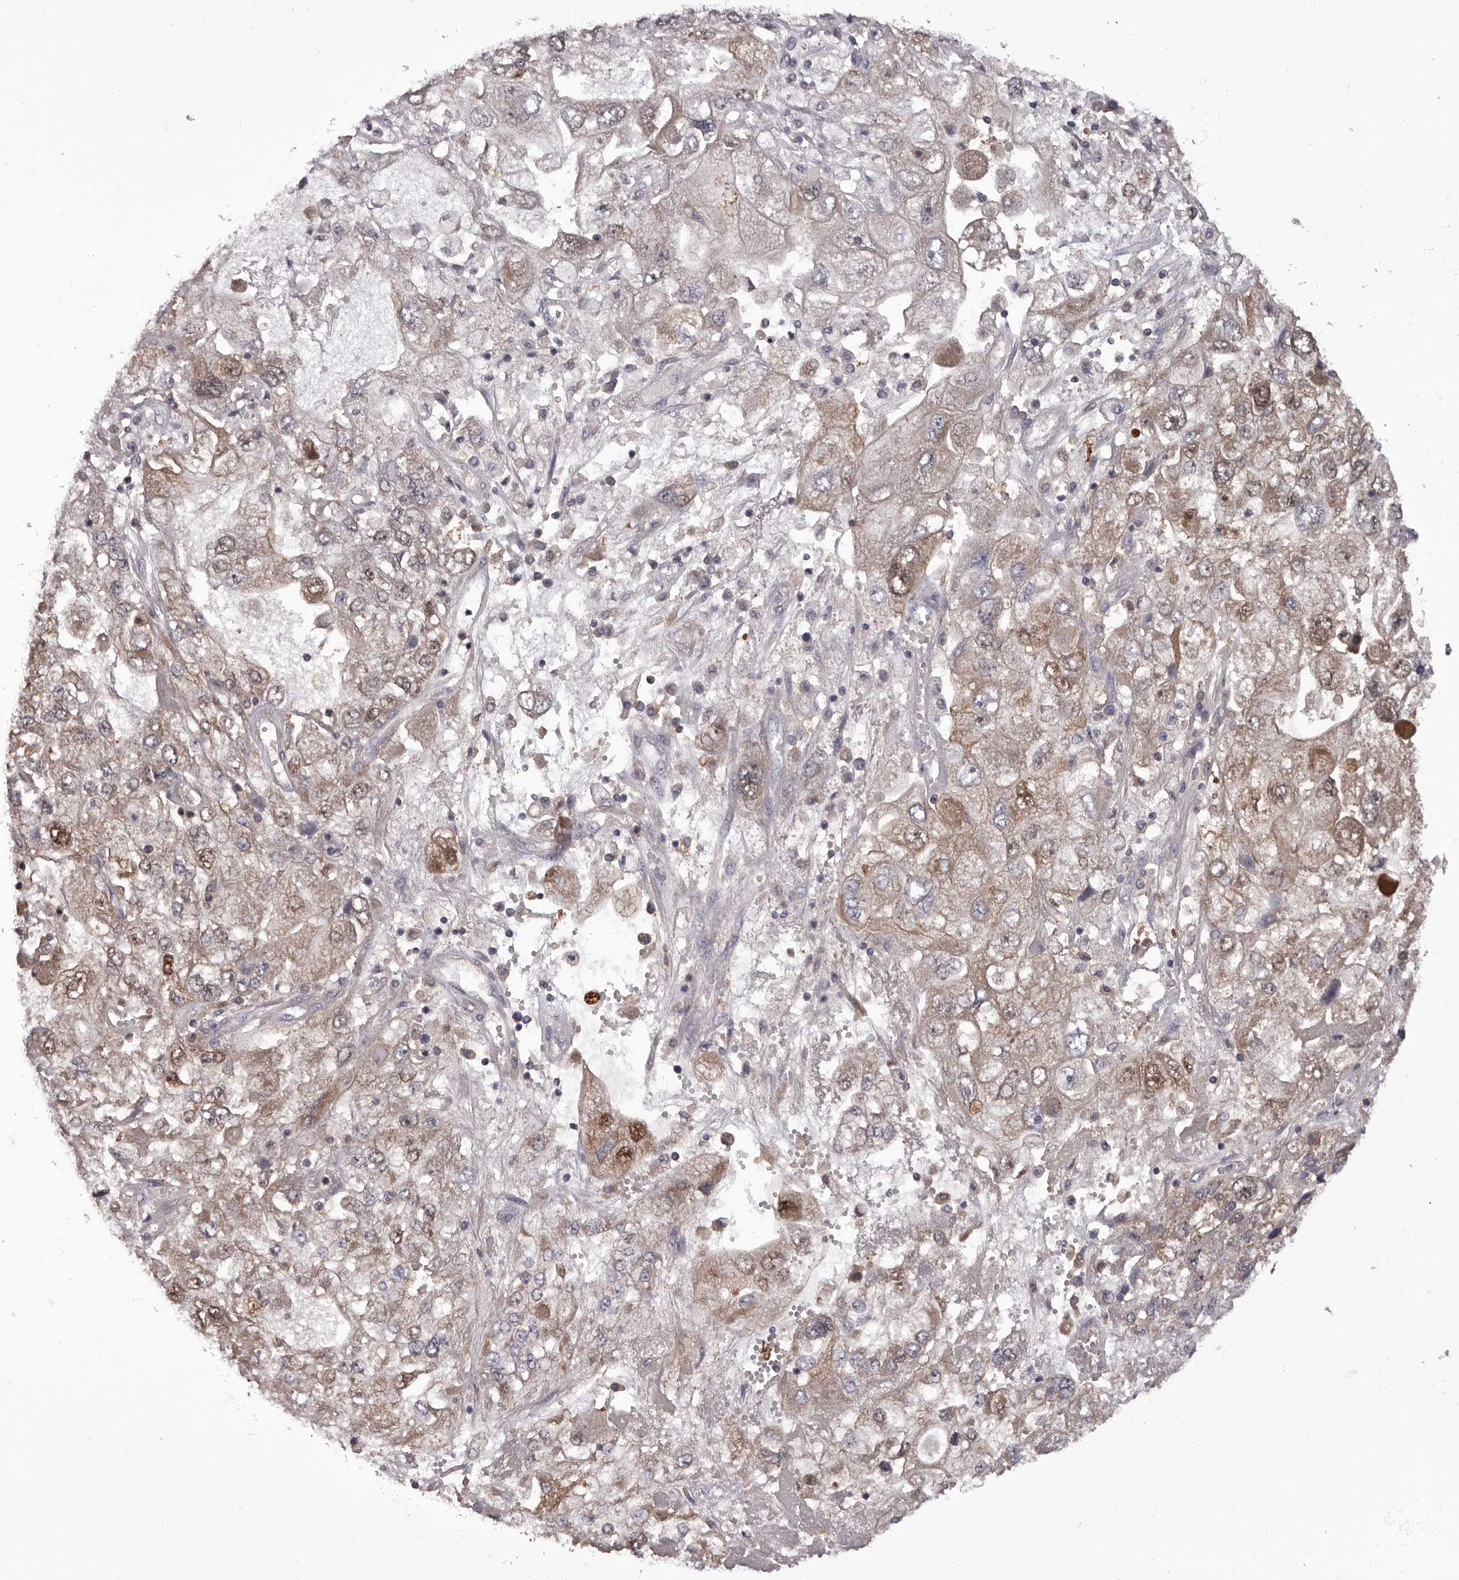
{"staining": {"intensity": "moderate", "quantity": ">75%", "location": "cytoplasmic/membranous"}, "tissue": "endometrial cancer", "cell_type": "Tumor cells", "image_type": "cancer", "snomed": [{"axis": "morphology", "description": "Adenocarcinoma, NOS"}, {"axis": "topography", "description": "Endometrium"}], "caption": "A brown stain shows moderate cytoplasmic/membranous positivity of a protein in adenocarcinoma (endometrial) tumor cells. (brown staining indicates protein expression, while blue staining denotes nuclei).", "gene": "APEH", "patient": {"sex": "female", "age": 49}}